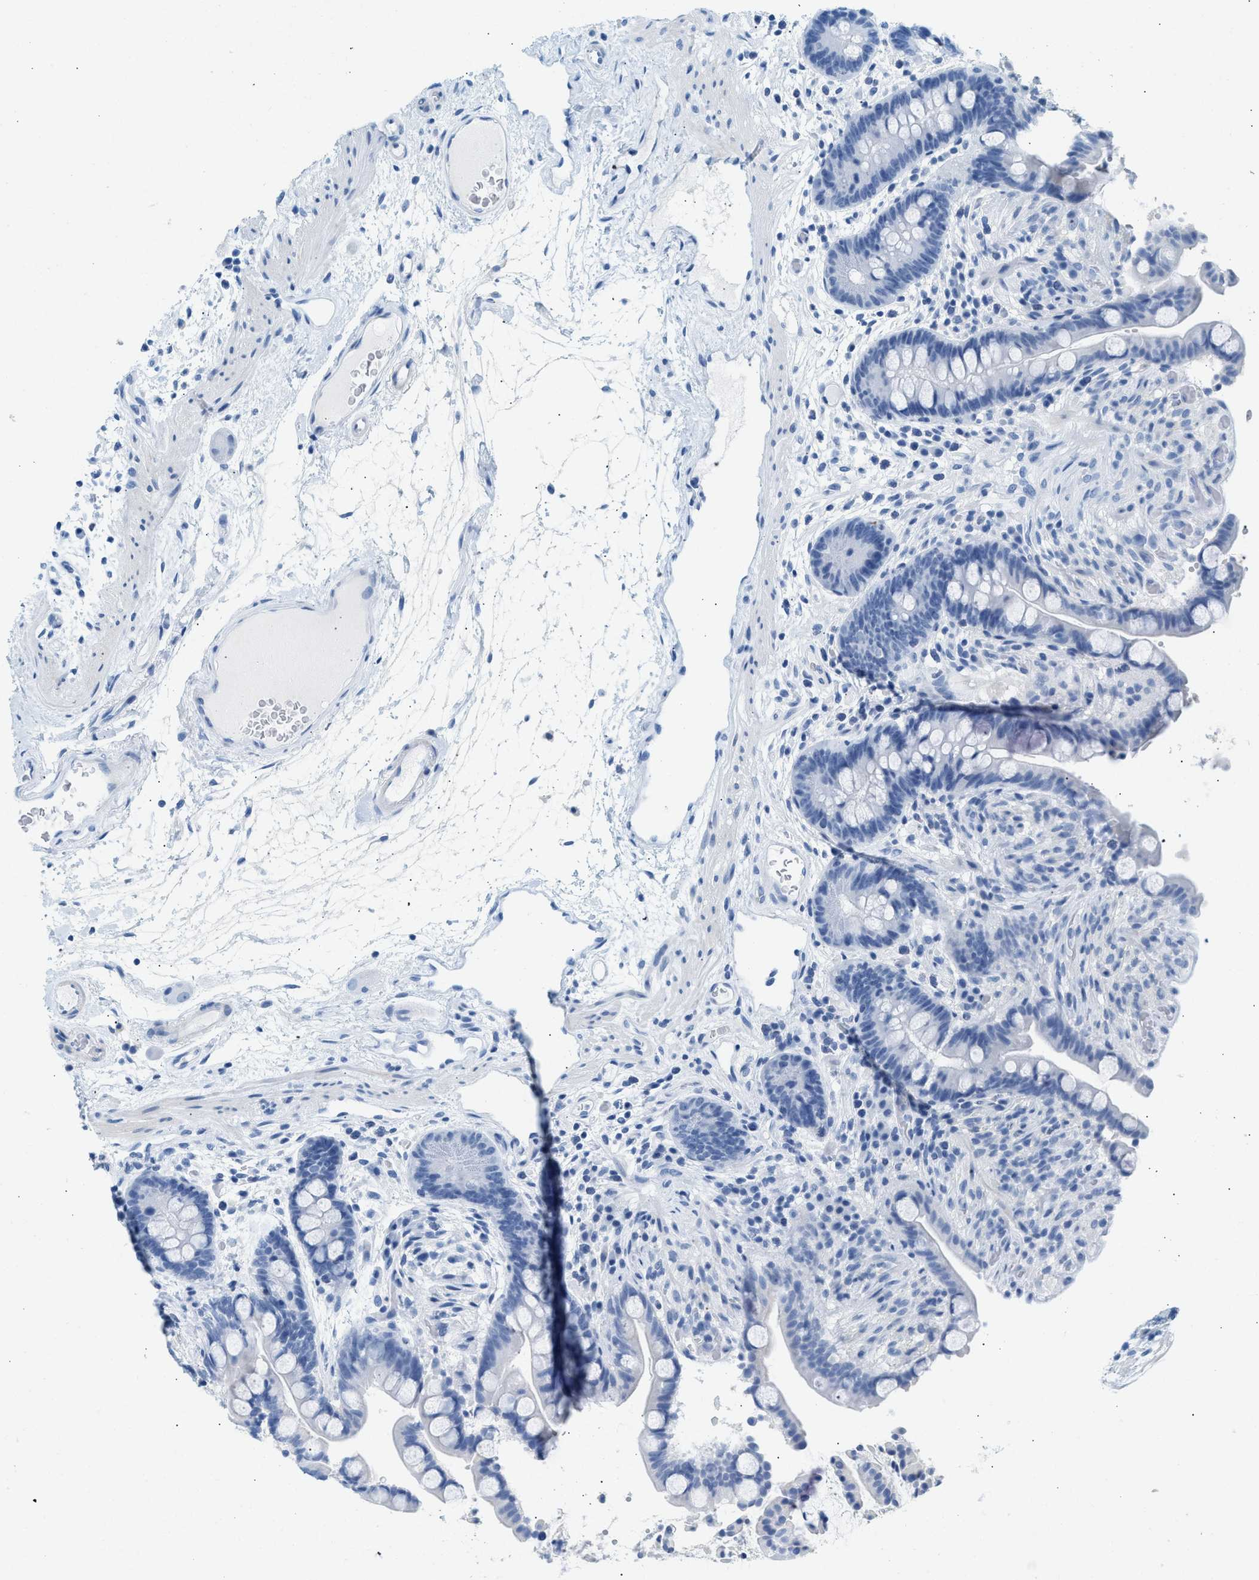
{"staining": {"intensity": "negative", "quantity": "none", "location": "none"}, "tissue": "colon", "cell_type": "Endothelial cells", "image_type": "normal", "snomed": [{"axis": "morphology", "description": "Normal tissue, NOS"}, {"axis": "topography", "description": "Colon"}], "caption": "Colon was stained to show a protein in brown. There is no significant staining in endothelial cells. (Stains: DAB IHC with hematoxylin counter stain, Microscopy: brightfield microscopy at high magnification).", "gene": "HHATL", "patient": {"sex": "male", "age": 73}}